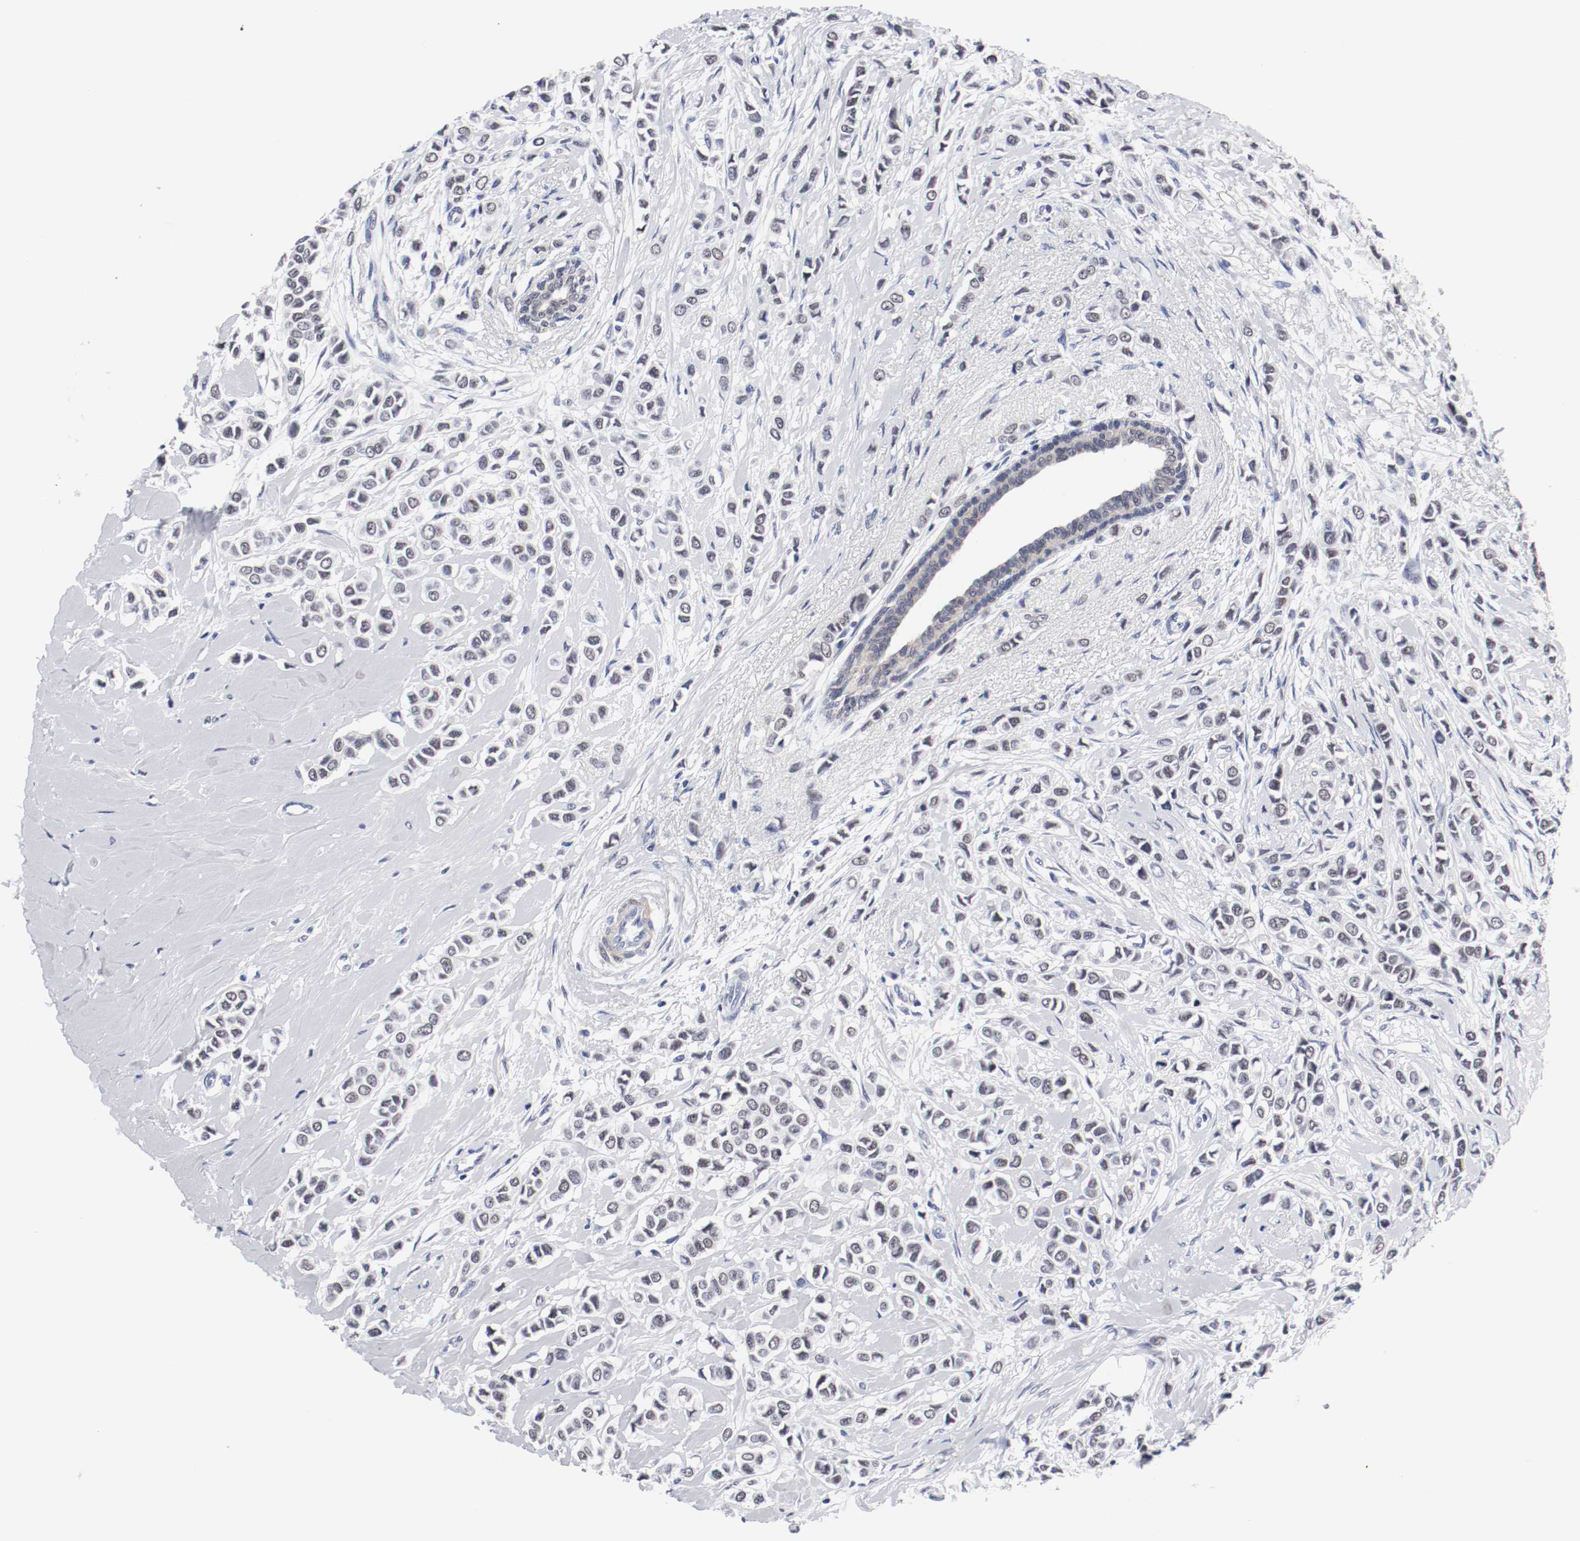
{"staining": {"intensity": "negative", "quantity": "none", "location": "none"}, "tissue": "breast cancer", "cell_type": "Tumor cells", "image_type": "cancer", "snomed": [{"axis": "morphology", "description": "Lobular carcinoma"}, {"axis": "topography", "description": "Breast"}], "caption": "The micrograph demonstrates no significant positivity in tumor cells of breast lobular carcinoma.", "gene": "GRHL2", "patient": {"sex": "female", "age": 51}}